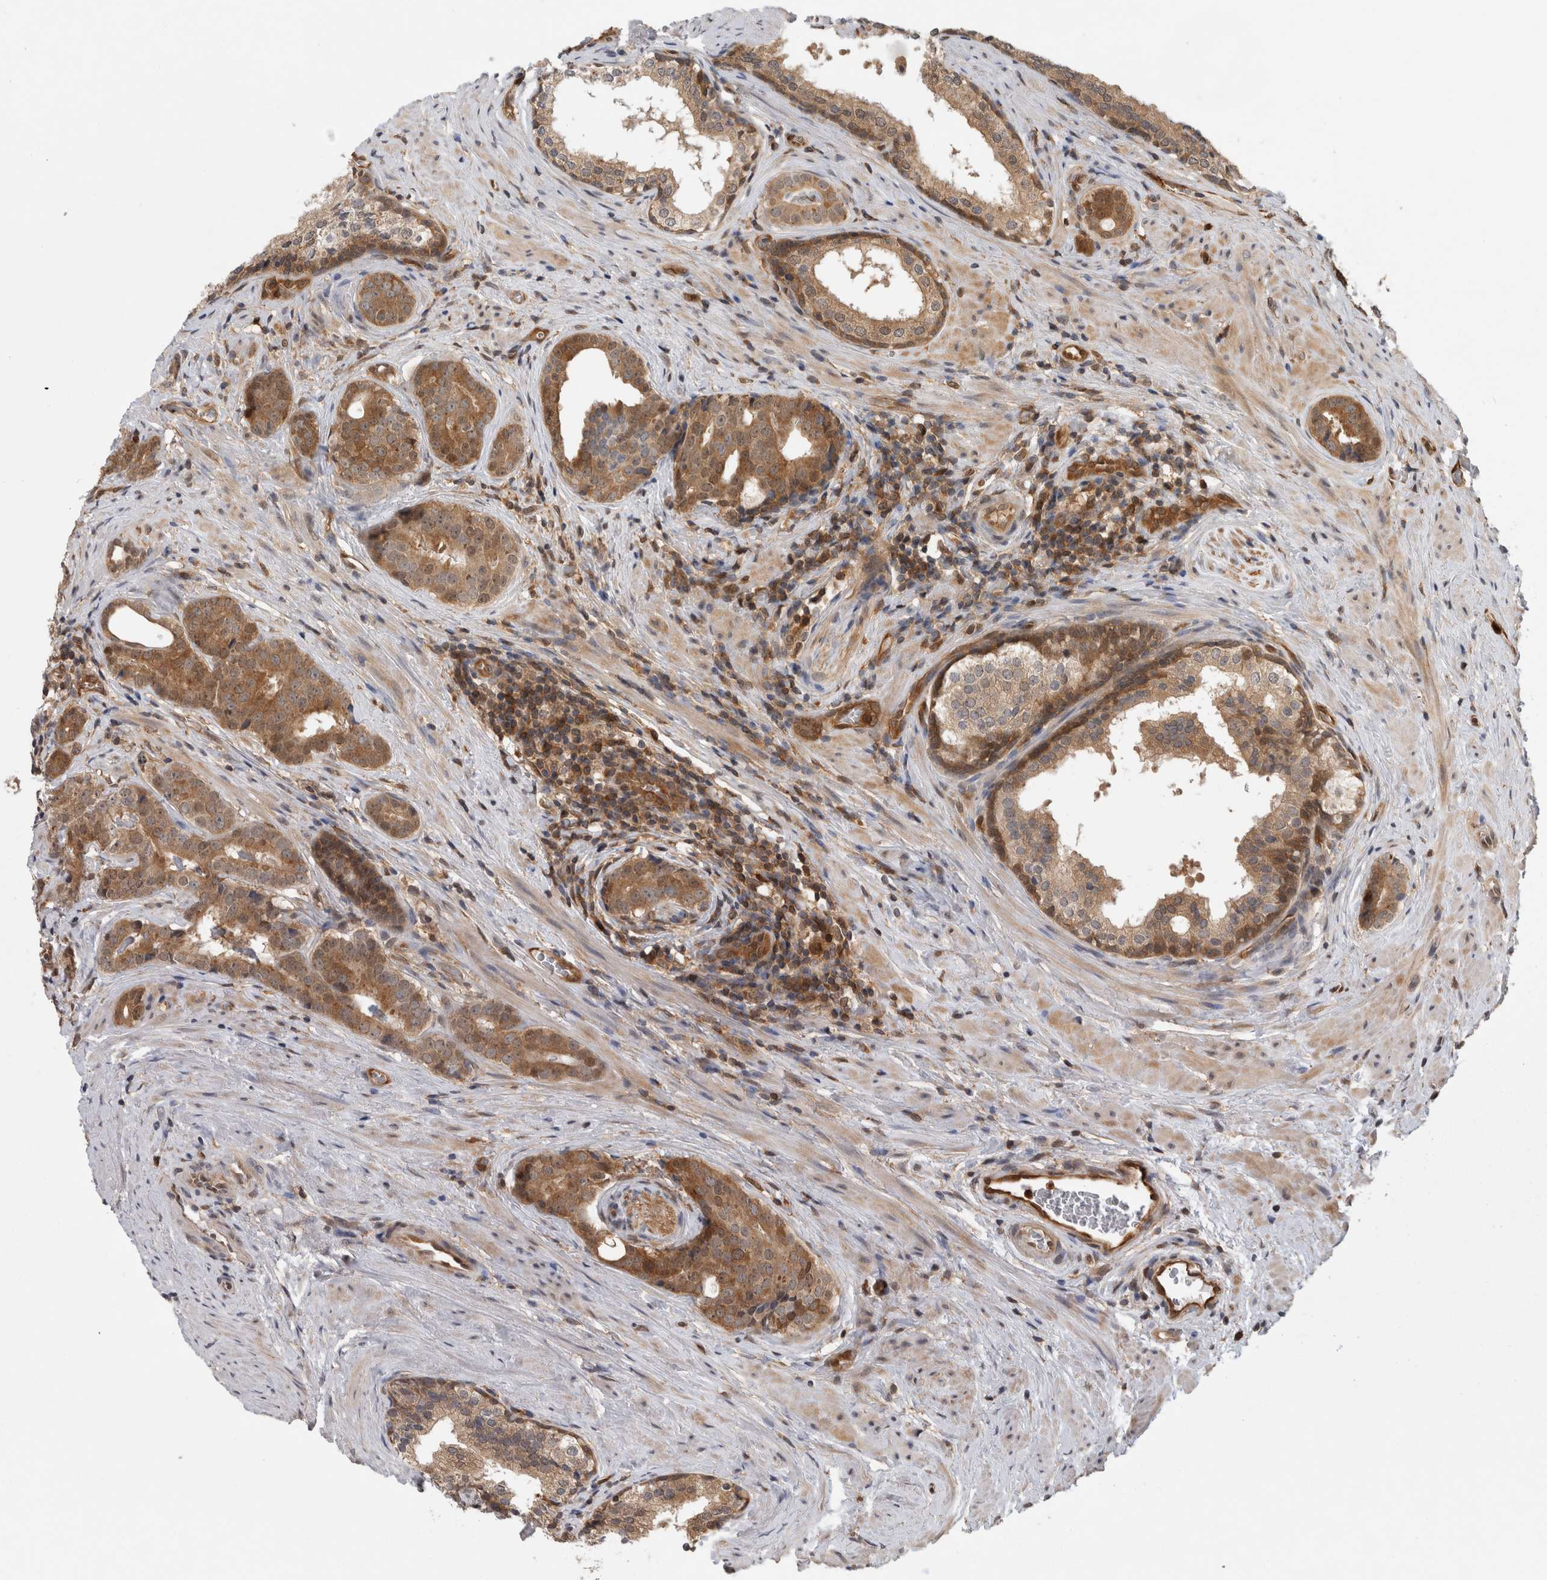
{"staining": {"intensity": "moderate", "quantity": ">75%", "location": "cytoplasmic/membranous"}, "tissue": "prostate cancer", "cell_type": "Tumor cells", "image_type": "cancer", "snomed": [{"axis": "morphology", "description": "Adenocarcinoma, High grade"}, {"axis": "topography", "description": "Prostate"}], "caption": "Immunohistochemistry staining of prostate cancer (high-grade adenocarcinoma), which shows medium levels of moderate cytoplasmic/membranous expression in about >75% of tumor cells indicating moderate cytoplasmic/membranous protein positivity. The staining was performed using DAB (3,3'-diaminobenzidine) (brown) for protein detection and nuclei were counterstained in hematoxylin (blue).", "gene": "ASTN2", "patient": {"sex": "male", "age": 56}}